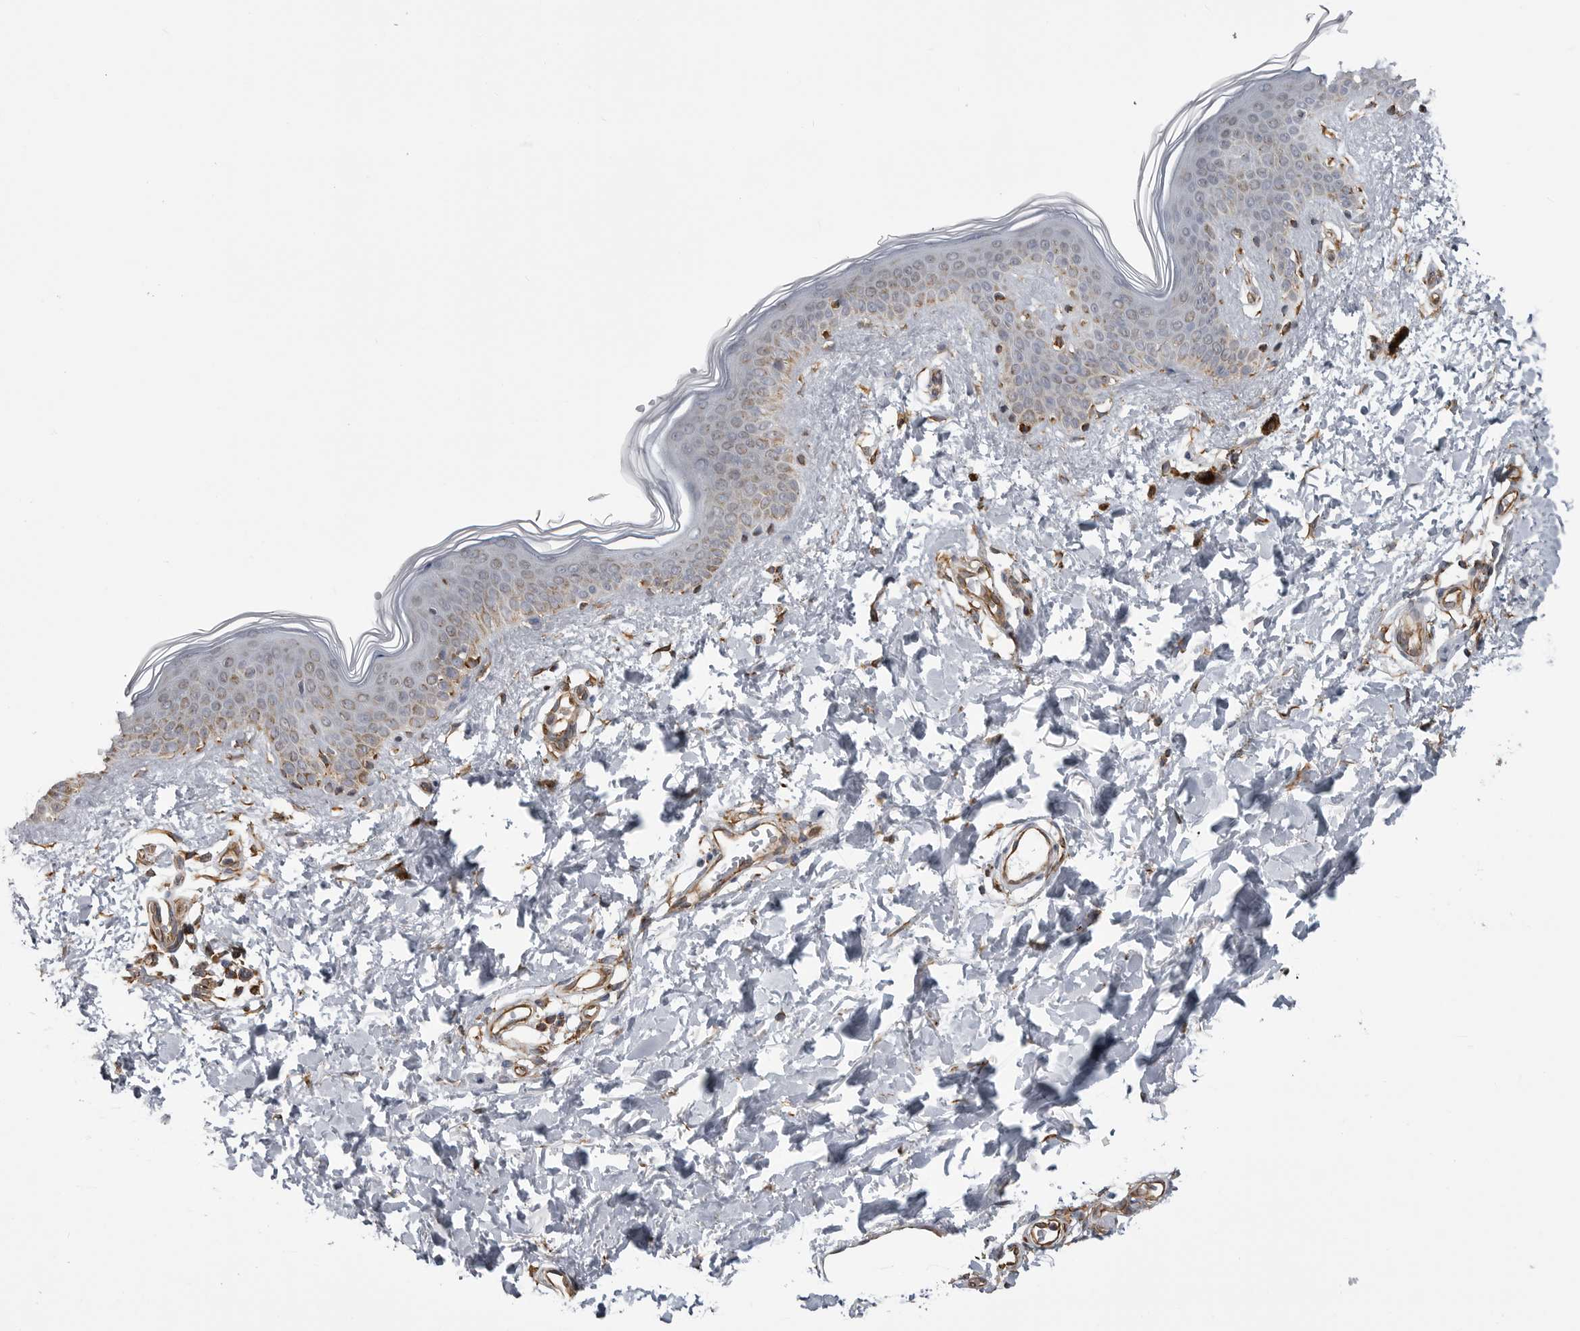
{"staining": {"intensity": "moderate", "quantity": ">75%", "location": "cytoplasmic/membranous"}, "tissue": "skin", "cell_type": "Fibroblasts", "image_type": "normal", "snomed": [{"axis": "morphology", "description": "Normal tissue, NOS"}, {"axis": "topography", "description": "Skin"}], "caption": "High-power microscopy captured an immunohistochemistry (IHC) histopathology image of benign skin, revealing moderate cytoplasmic/membranous positivity in about >75% of fibroblasts. (DAB (3,3'-diaminobenzidine) = brown stain, brightfield microscopy at high magnification).", "gene": "FH", "patient": {"sex": "female", "age": 46}}